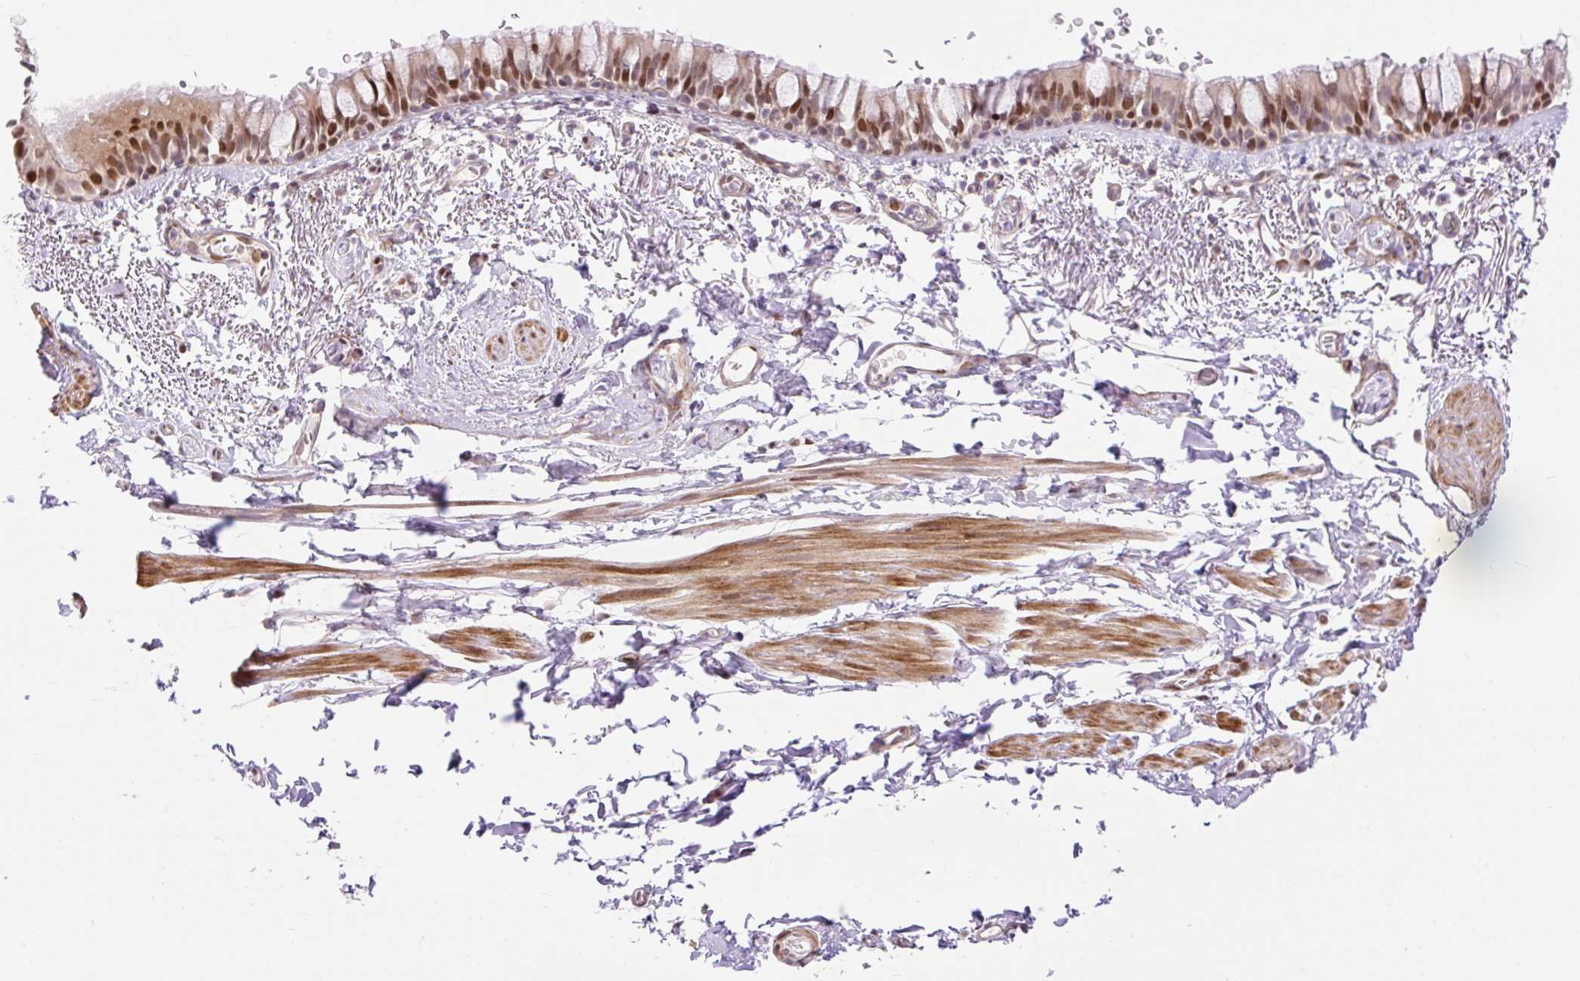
{"staining": {"intensity": "moderate", "quantity": ">75%", "location": "nuclear"}, "tissue": "bronchus", "cell_type": "Respiratory epithelial cells", "image_type": "normal", "snomed": [{"axis": "morphology", "description": "Normal tissue, NOS"}, {"axis": "topography", "description": "Bronchus"}], "caption": "An IHC micrograph of unremarkable tissue is shown. Protein staining in brown highlights moderate nuclear positivity in bronchus within respiratory epithelial cells.", "gene": "RIPPLY3", "patient": {"sex": "male", "age": 67}}